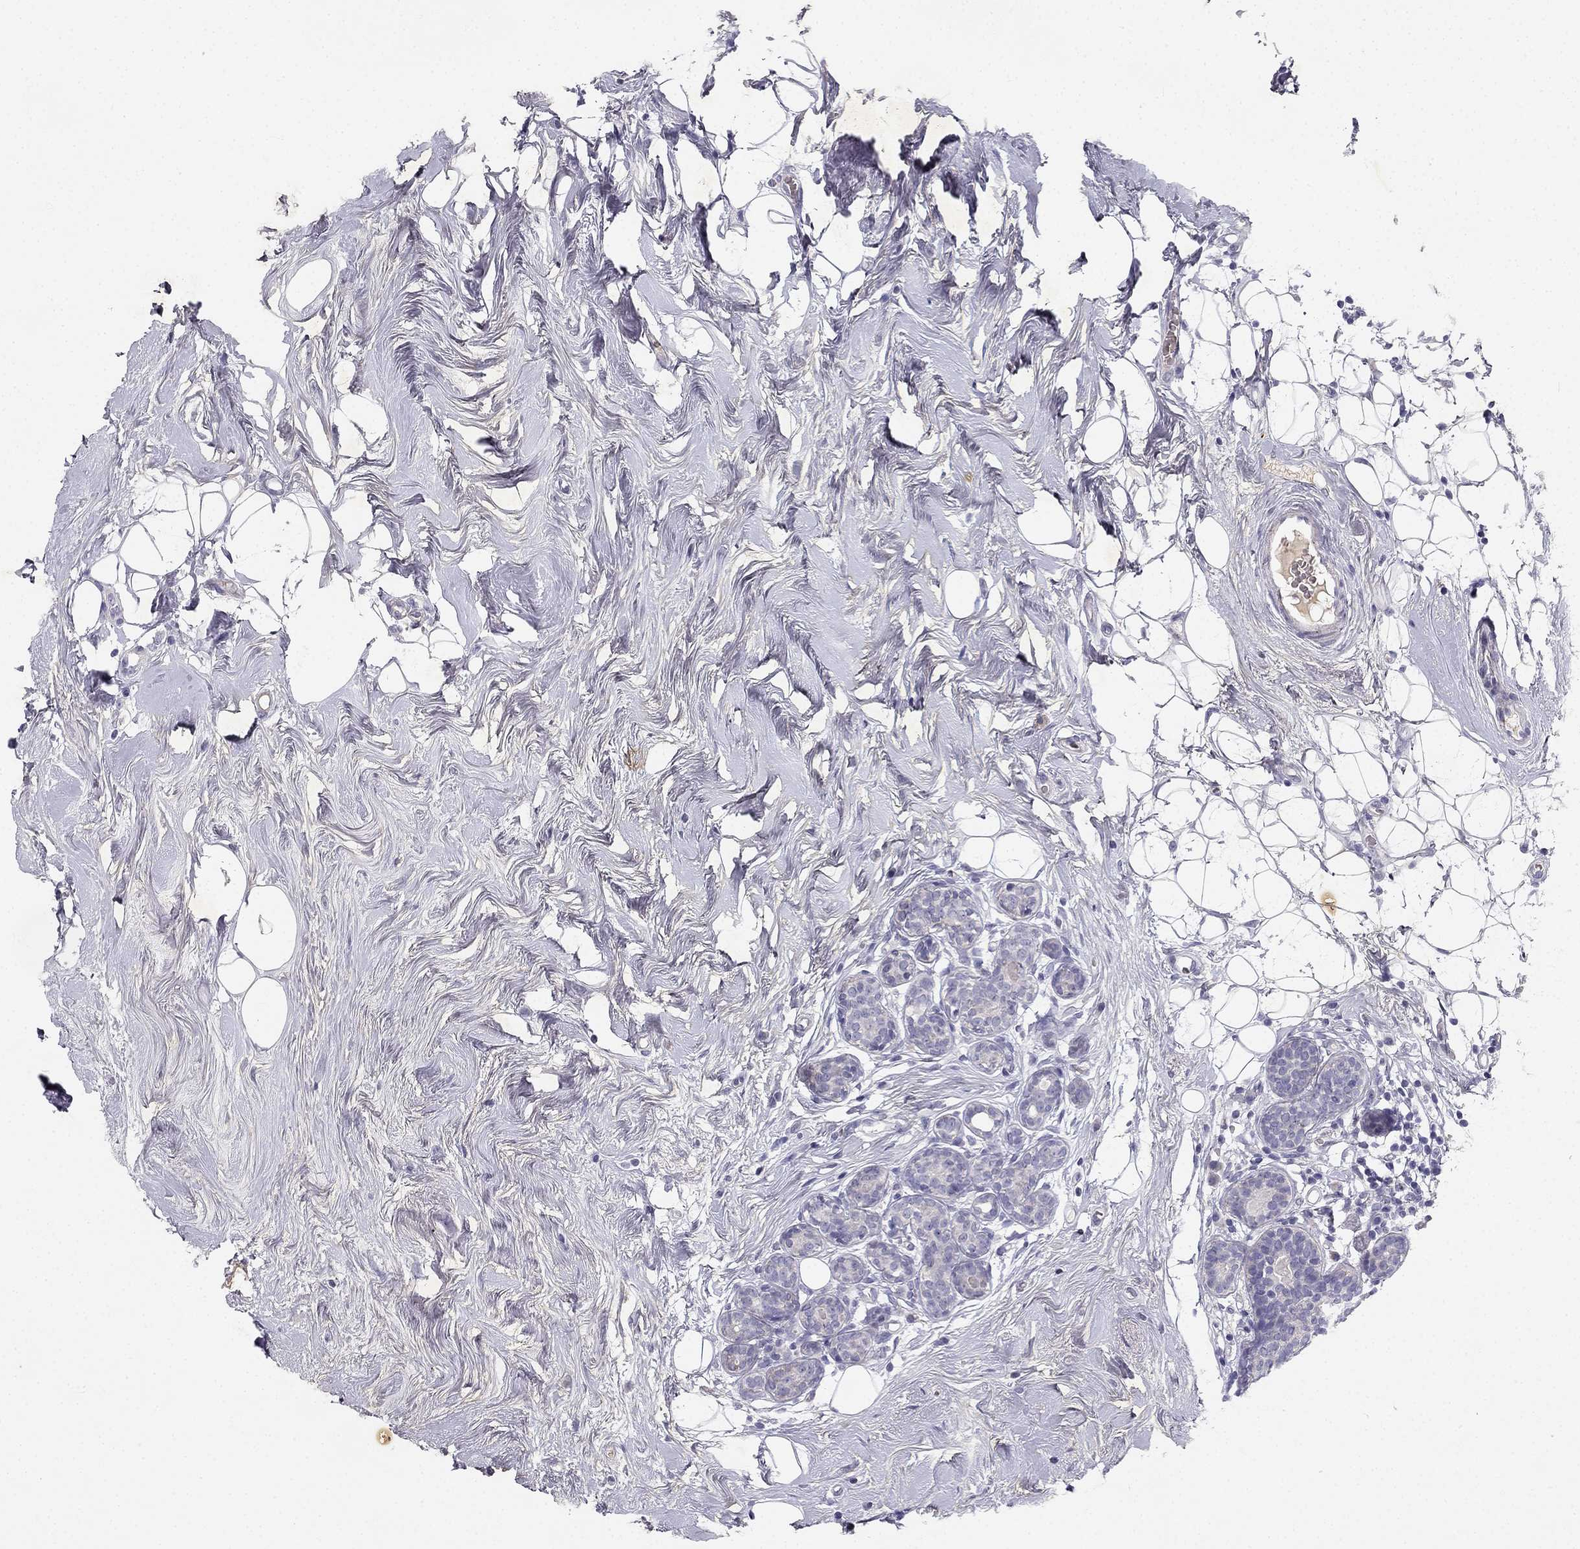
{"staining": {"intensity": "negative", "quantity": "none", "location": "none"}, "tissue": "breast cancer", "cell_type": "Tumor cells", "image_type": "cancer", "snomed": [{"axis": "morphology", "description": "Lobular carcinoma"}, {"axis": "topography", "description": "Breast"}], "caption": "A micrograph of breast cancer stained for a protein demonstrates no brown staining in tumor cells.", "gene": "SLC6A4", "patient": {"sex": "female", "age": 49}}